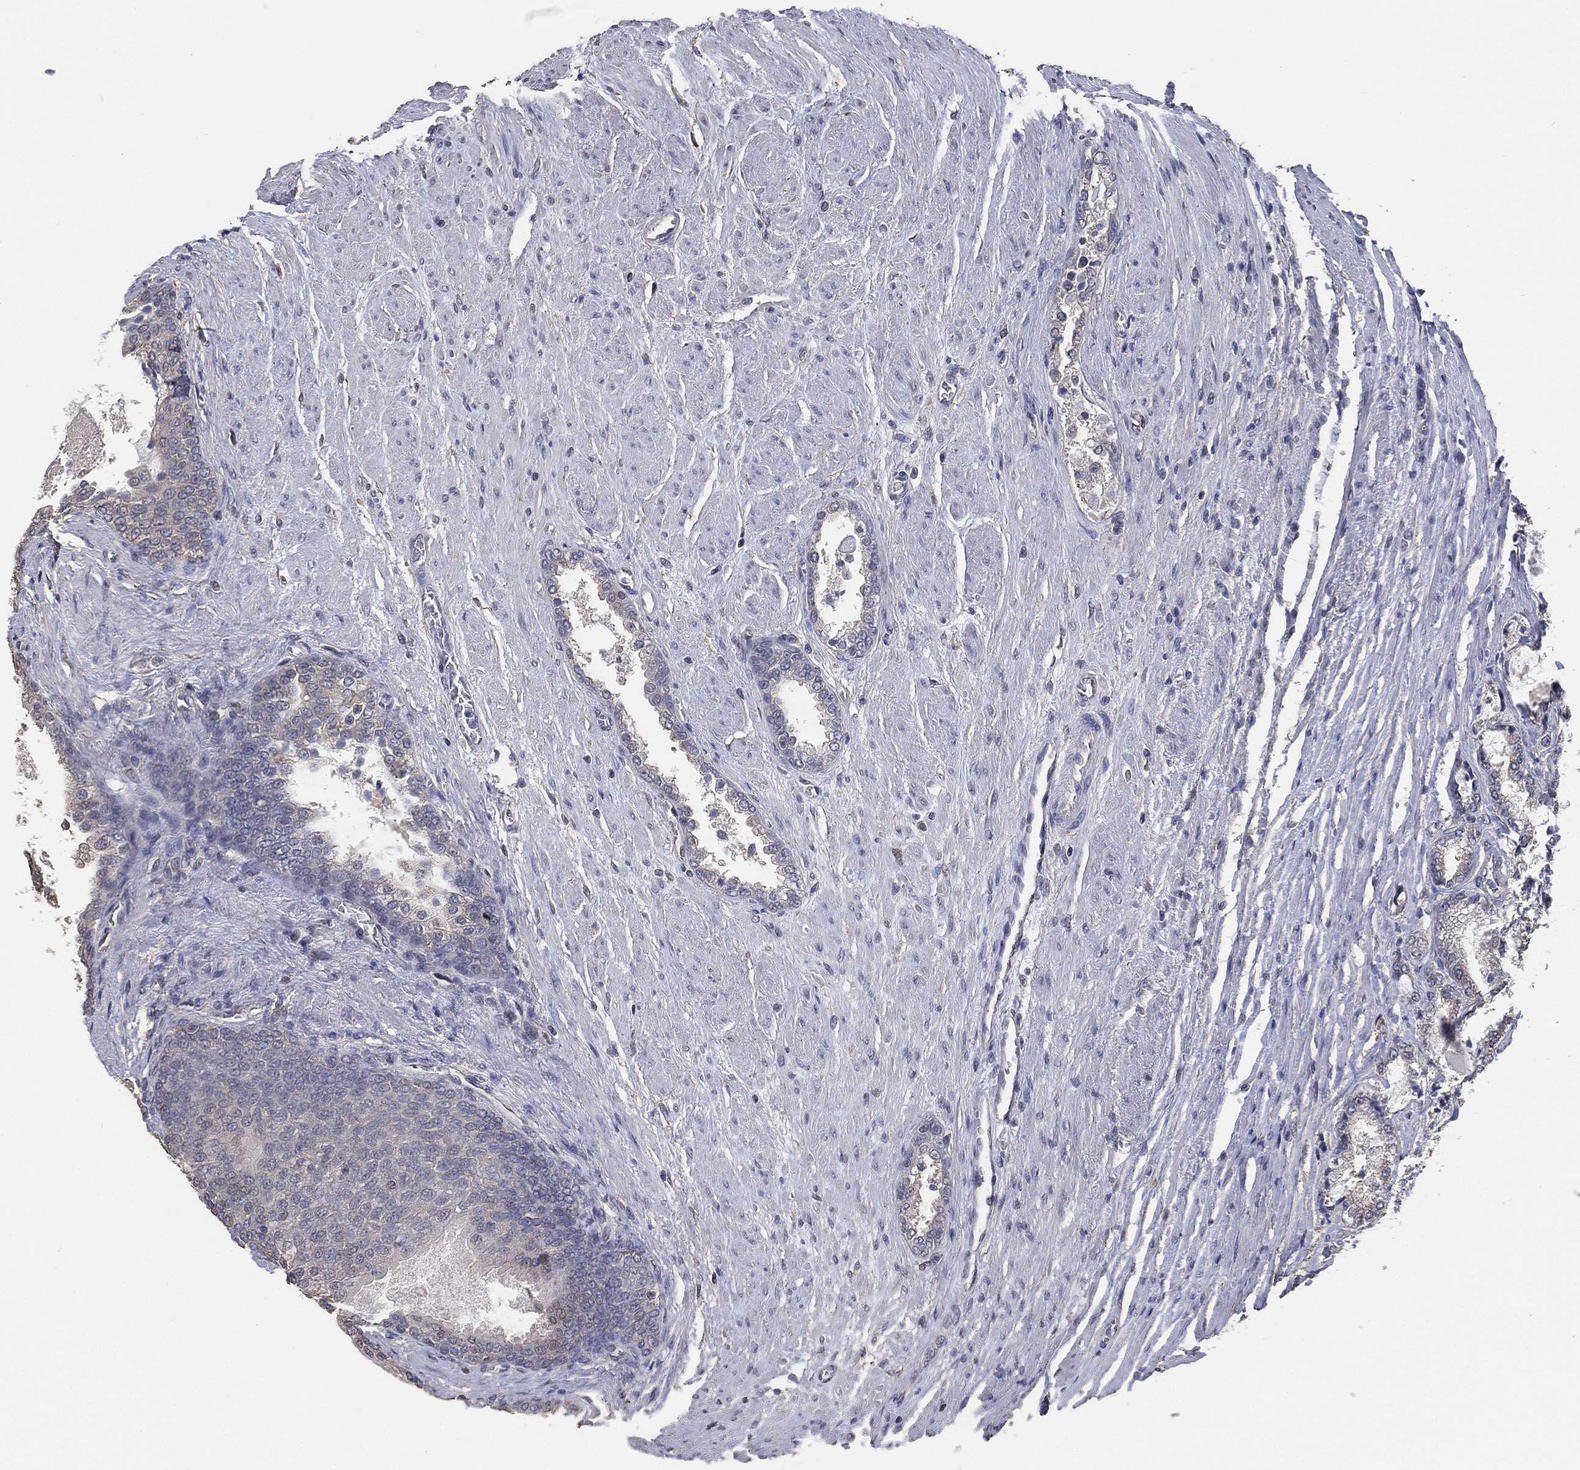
{"staining": {"intensity": "negative", "quantity": "none", "location": "none"}, "tissue": "prostate cancer", "cell_type": "Tumor cells", "image_type": "cancer", "snomed": [{"axis": "morphology", "description": "Adenocarcinoma, NOS"}, {"axis": "topography", "description": "Prostate and seminal vesicle, NOS"}, {"axis": "topography", "description": "Prostate"}], "caption": "Protein analysis of prostate cancer (adenocarcinoma) demonstrates no significant positivity in tumor cells.", "gene": "KLK5", "patient": {"sex": "male", "age": 62}}